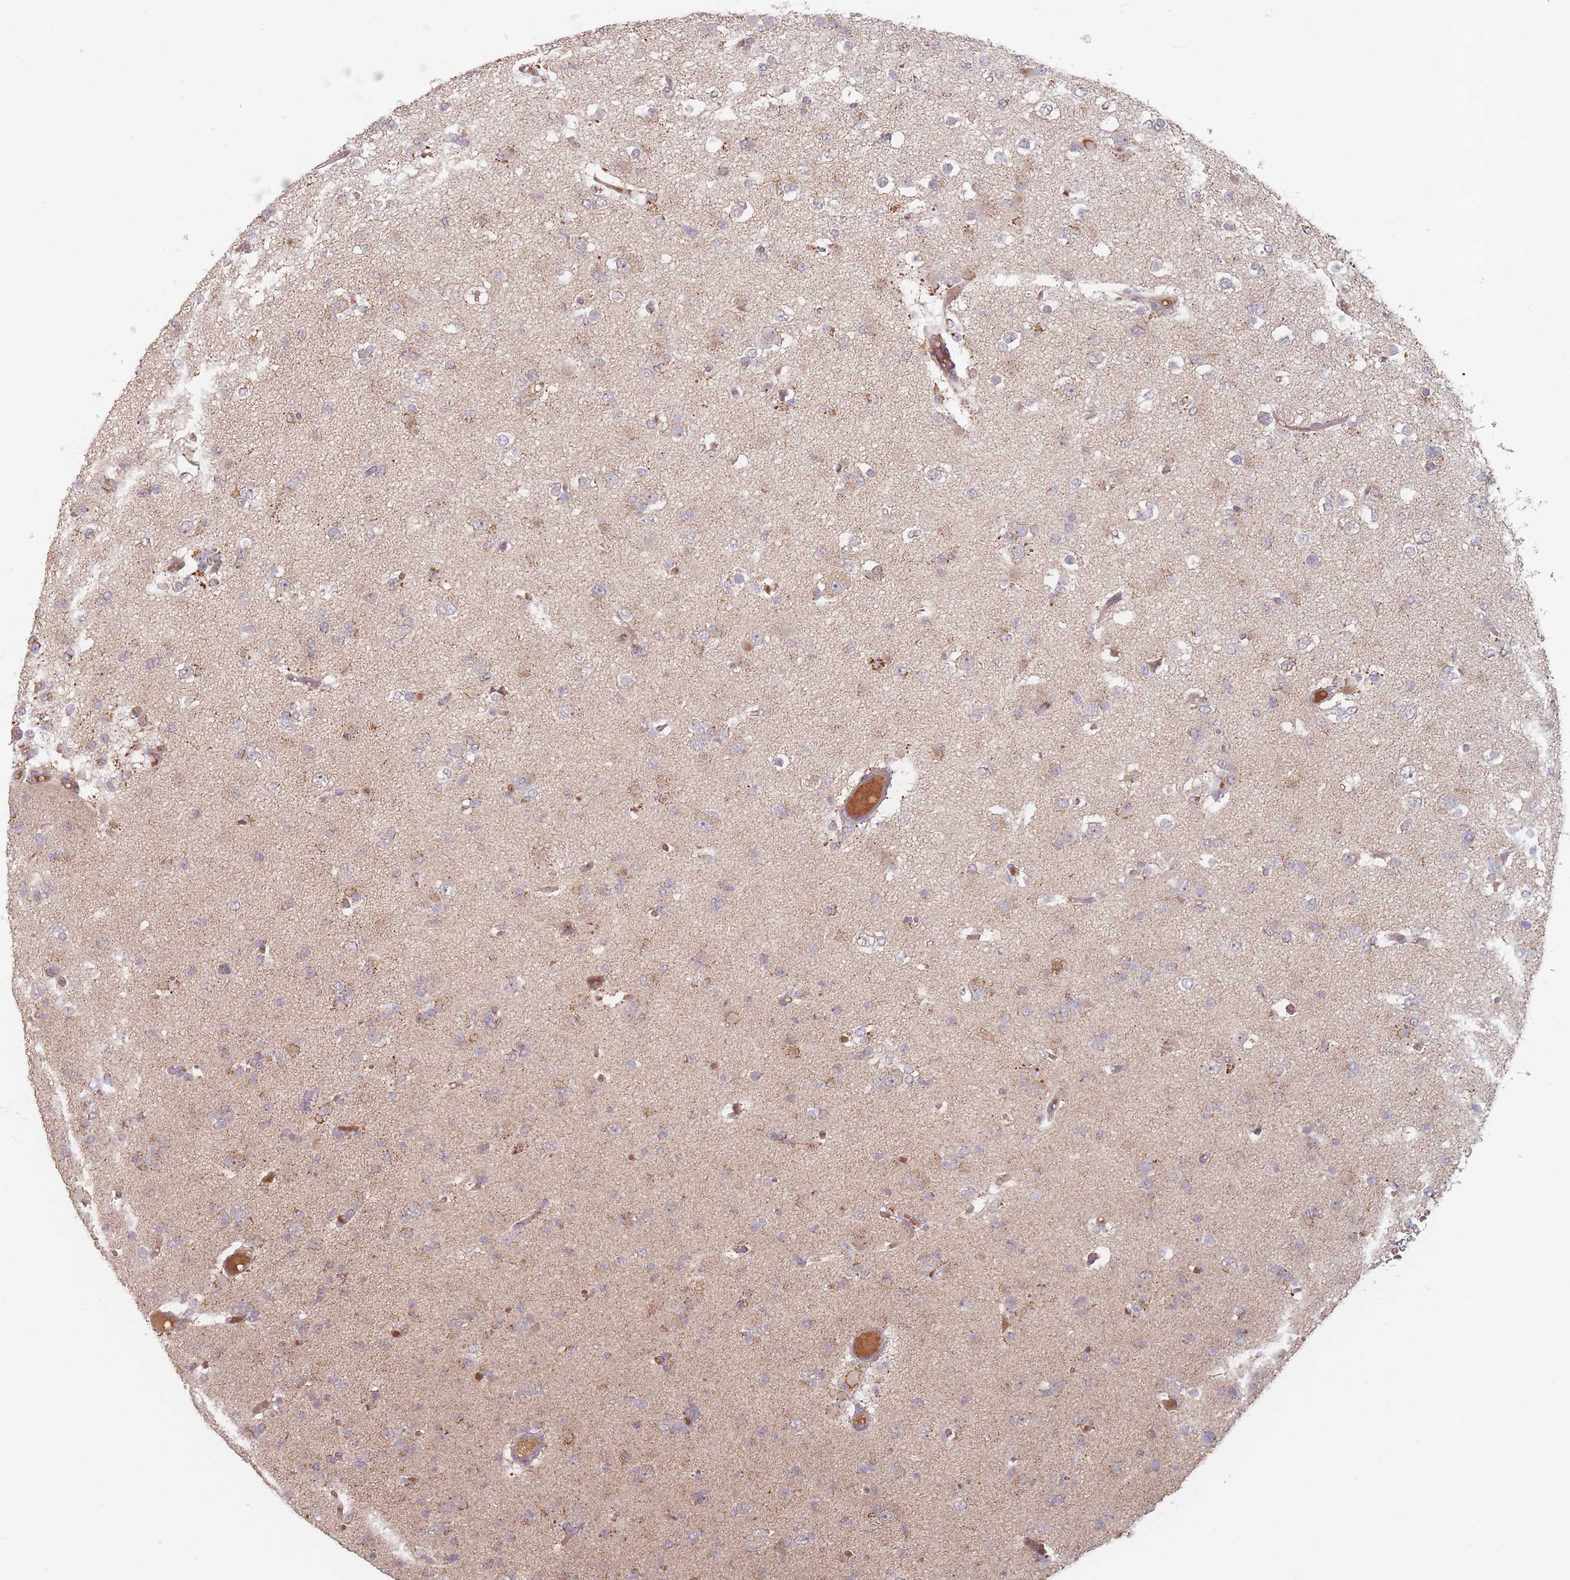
{"staining": {"intensity": "weak", "quantity": "25%-75%", "location": "cytoplasmic/membranous"}, "tissue": "glioma", "cell_type": "Tumor cells", "image_type": "cancer", "snomed": [{"axis": "morphology", "description": "Glioma, malignant, Low grade"}, {"axis": "topography", "description": "Brain"}], "caption": "Protein analysis of malignant glioma (low-grade) tissue reveals weak cytoplasmic/membranous staining in about 25%-75% of tumor cells. Ihc stains the protein of interest in brown and the nuclei are stained blue.", "gene": "OR2M4", "patient": {"sex": "female", "age": 22}}